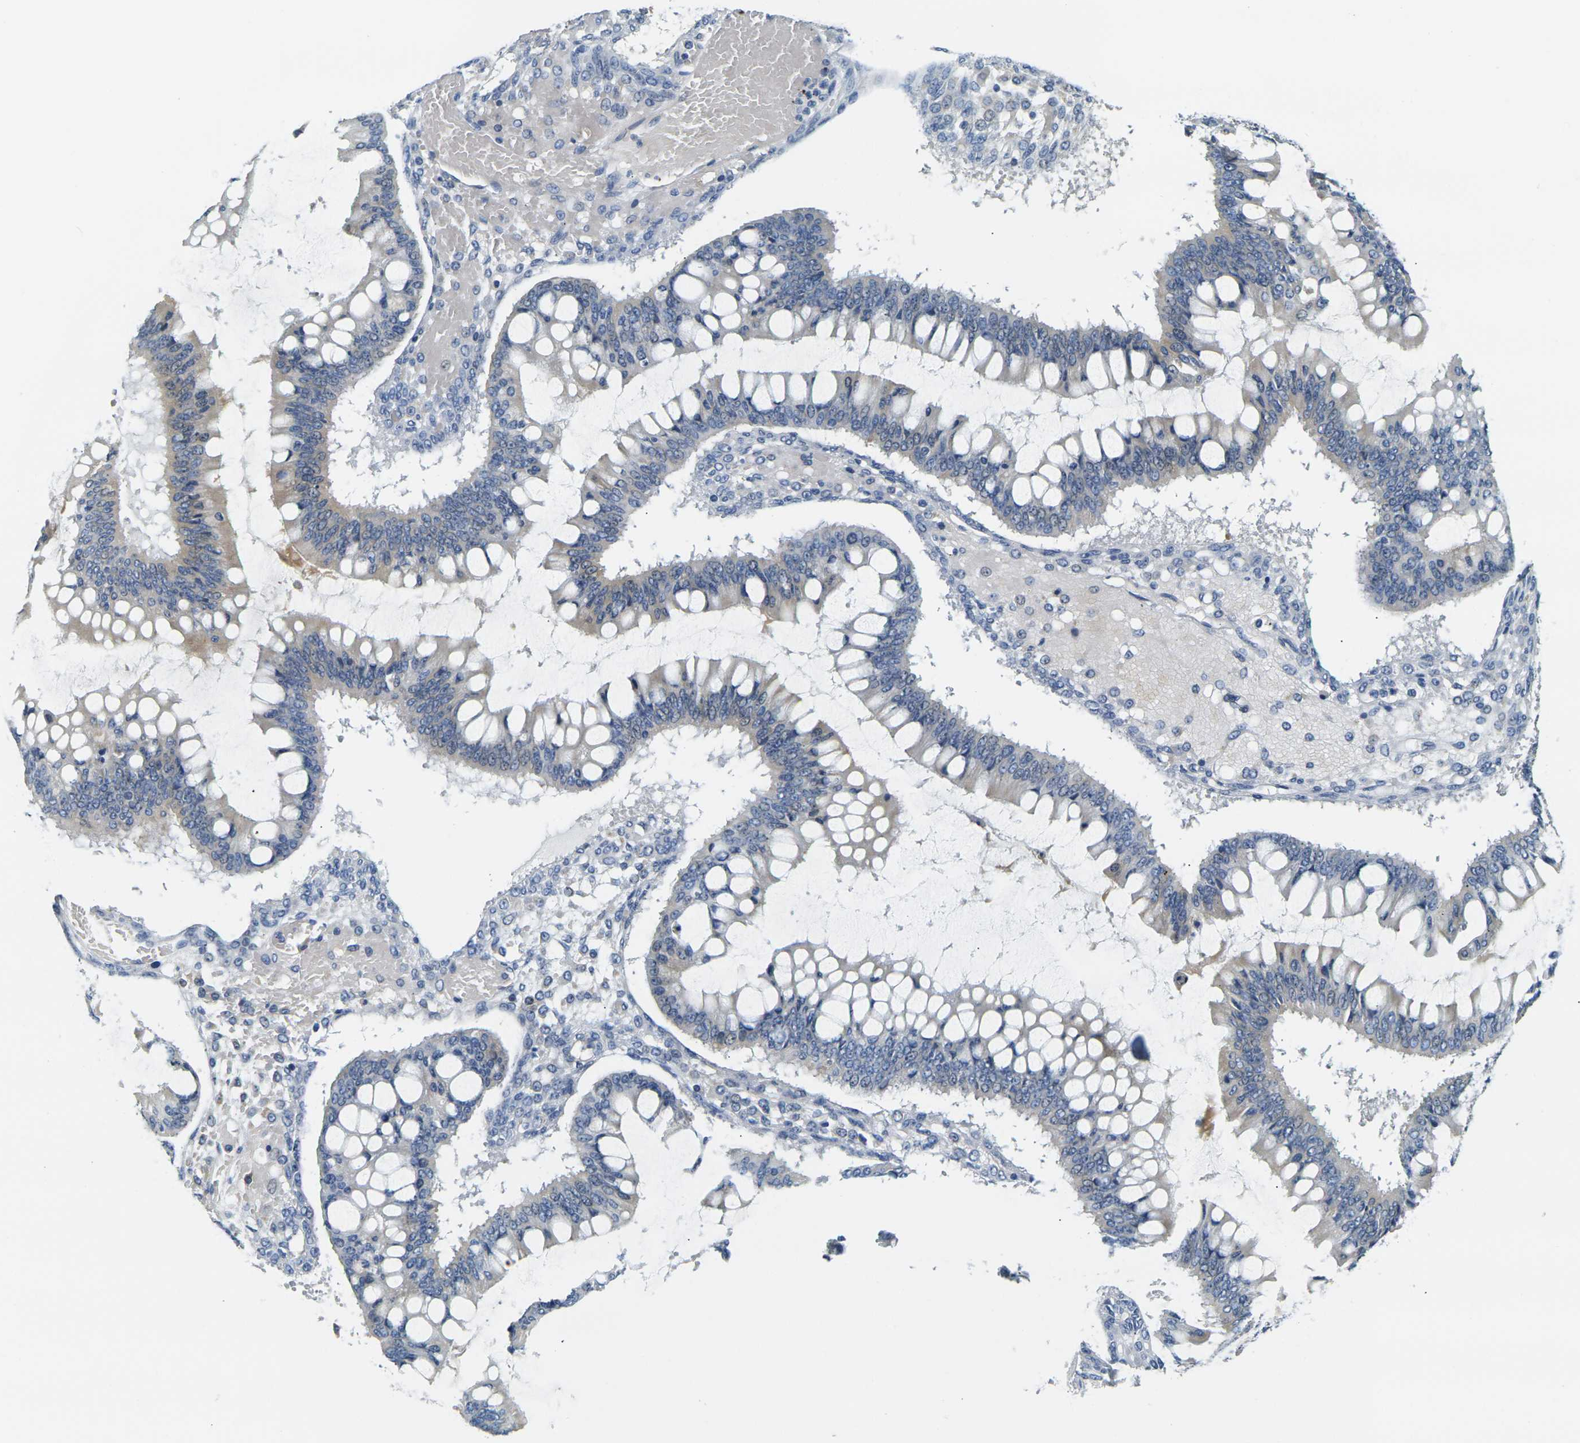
{"staining": {"intensity": "weak", "quantity": ">75%", "location": "cytoplasmic/membranous"}, "tissue": "ovarian cancer", "cell_type": "Tumor cells", "image_type": "cancer", "snomed": [{"axis": "morphology", "description": "Cystadenocarcinoma, mucinous, NOS"}, {"axis": "topography", "description": "Ovary"}], "caption": "An immunohistochemistry histopathology image of neoplastic tissue is shown. Protein staining in brown labels weak cytoplasmic/membranous positivity in ovarian mucinous cystadenocarcinoma within tumor cells.", "gene": "SHISAL2B", "patient": {"sex": "female", "age": 73}}